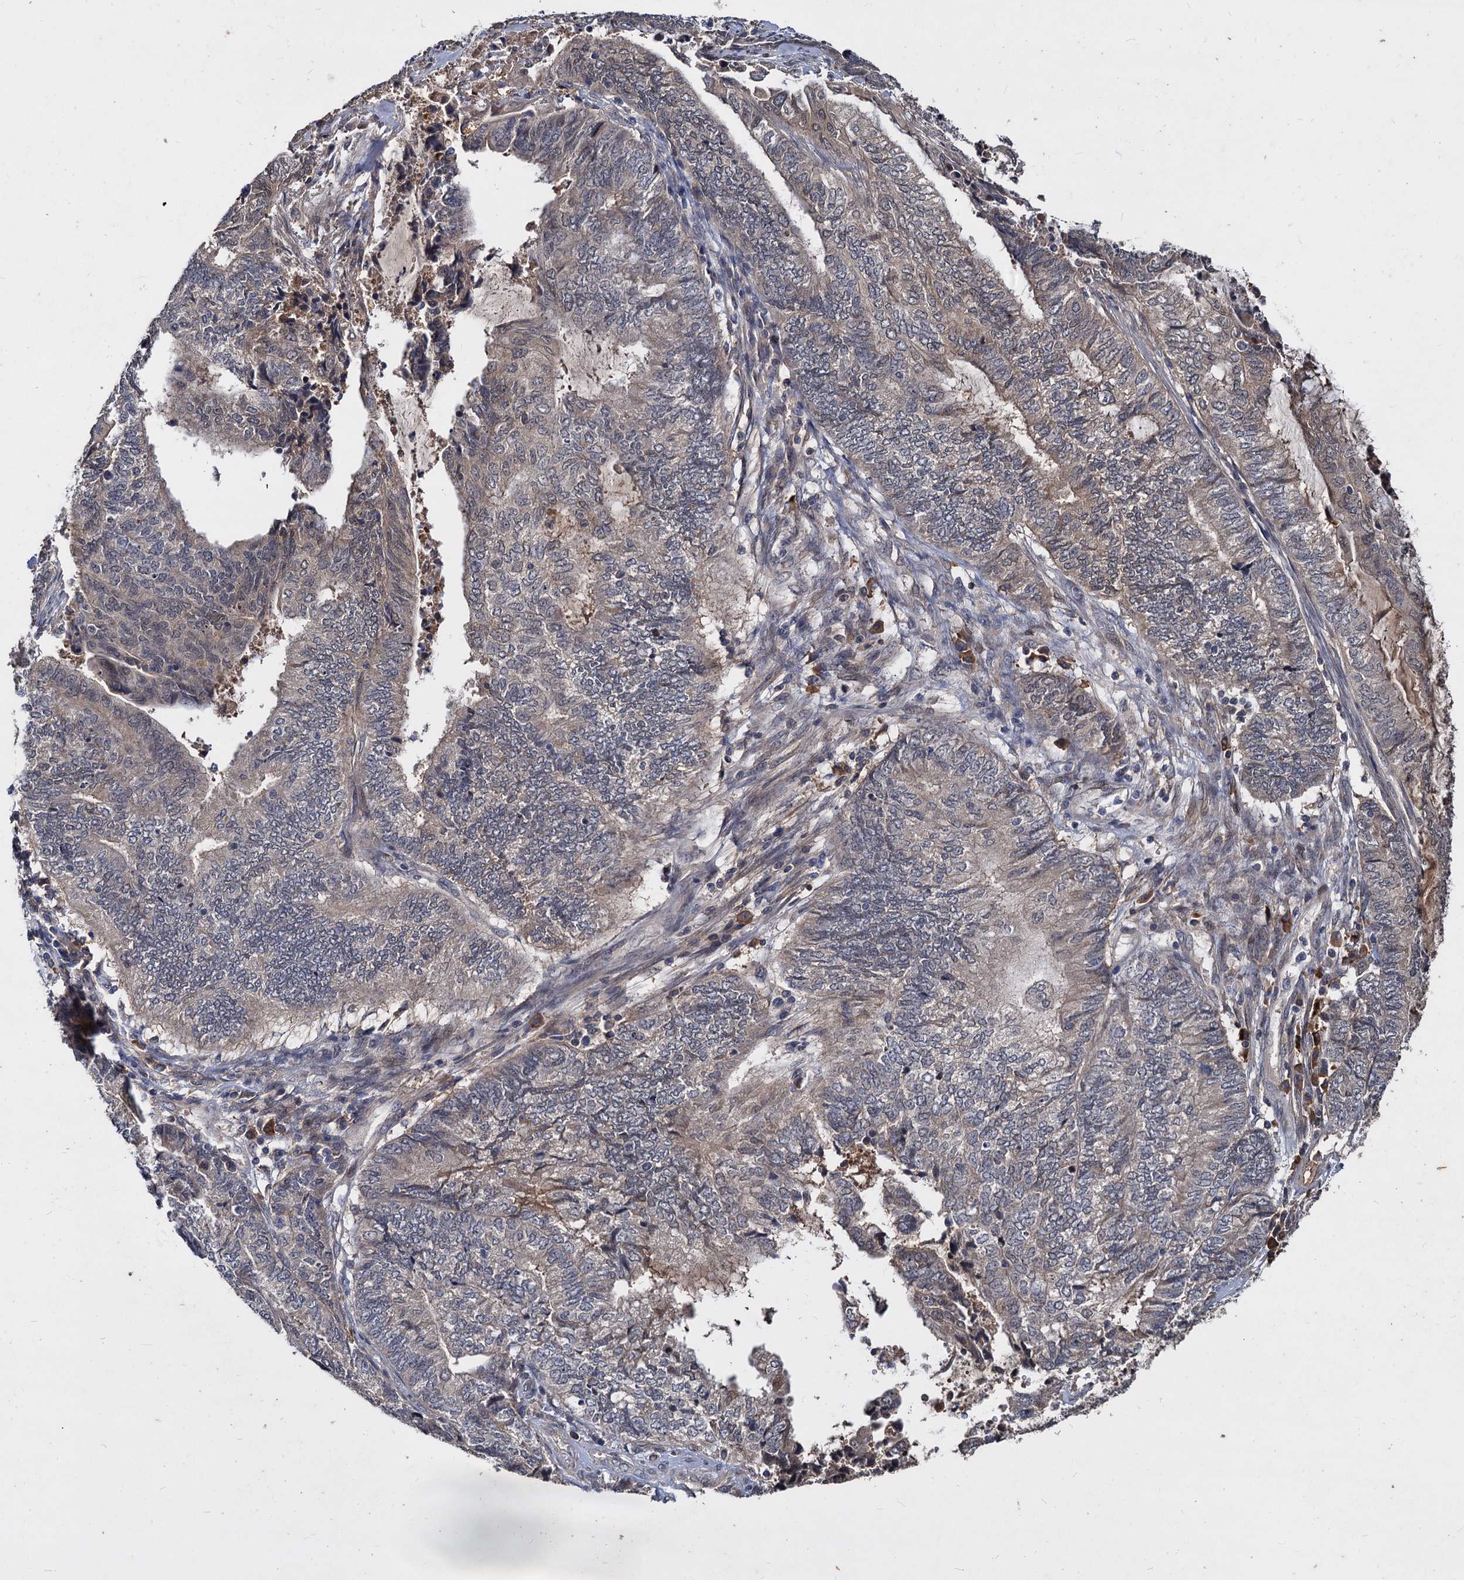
{"staining": {"intensity": "weak", "quantity": "<25%", "location": "cytoplasmic/membranous"}, "tissue": "endometrial cancer", "cell_type": "Tumor cells", "image_type": "cancer", "snomed": [{"axis": "morphology", "description": "Adenocarcinoma, NOS"}, {"axis": "topography", "description": "Uterus"}, {"axis": "topography", "description": "Endometrium"}], "caption": "An immunohistochemistry micrograph of endometrial adenocarcinoma is shown. There is no staining in tumor cells of endometrial adenocarcinoma.", "gene": "CCDC184", "patient": {"sex": "female", "age": 70}}